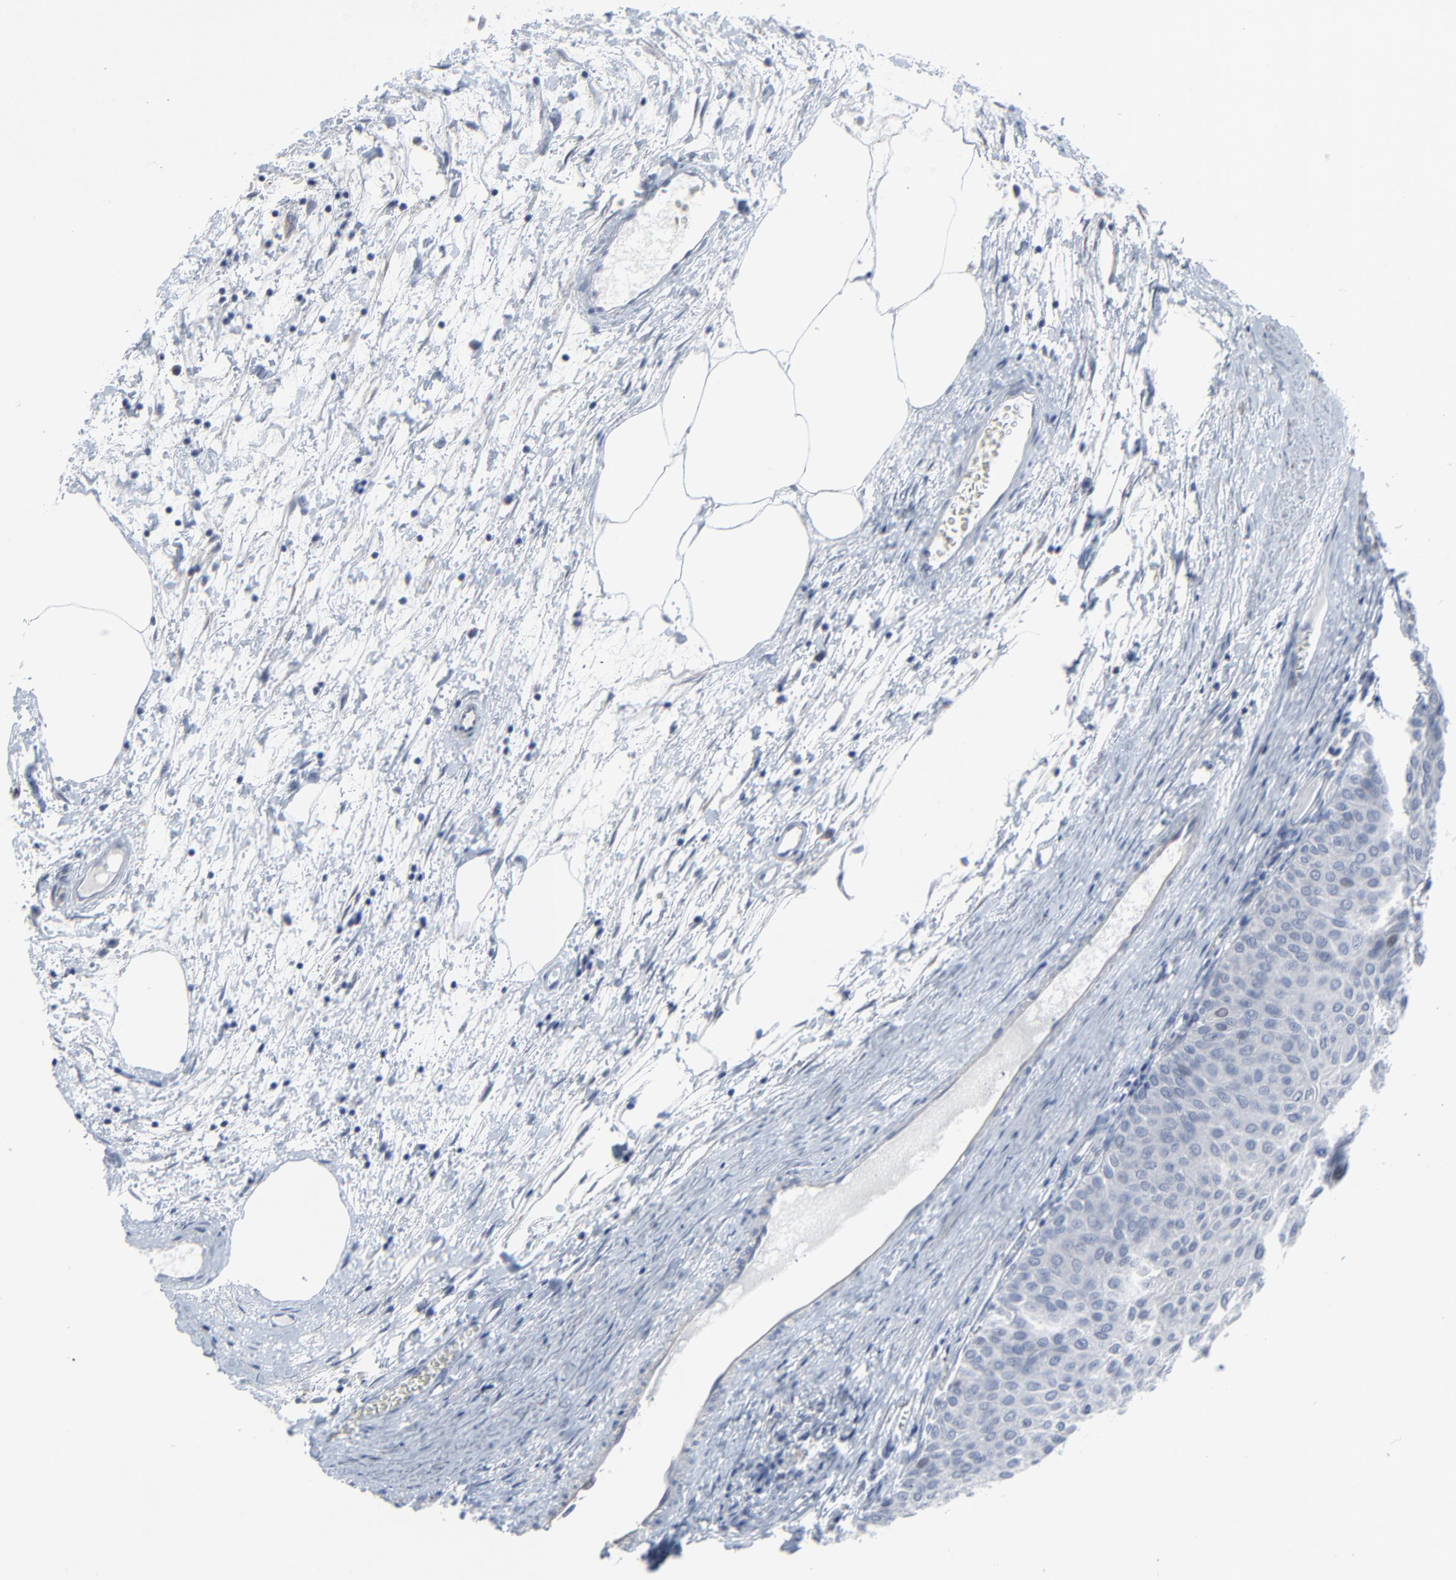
{"staining": {"intensity": "weak", "quantity": "<25%", "location": "nuclear"}, "tissue": "urothelial cancer", "cell_type": "Tumor cells", "image_type": "cancer", "snomed": [{"axis": "morphology", "description": "Urothelial carcinoma, Low grade"}, {"axis": "topography", "description": "Urinary bladder"}], "caption": "High magnification brightfield microscopy of low-grade urothelial carcinoma stained with DAB (brown) and counterstained with hematoxylin (blue): tumor cells show no significant positivity.", "gene": "BIRC3", "patient": {"sex": "male", "age": 64}}